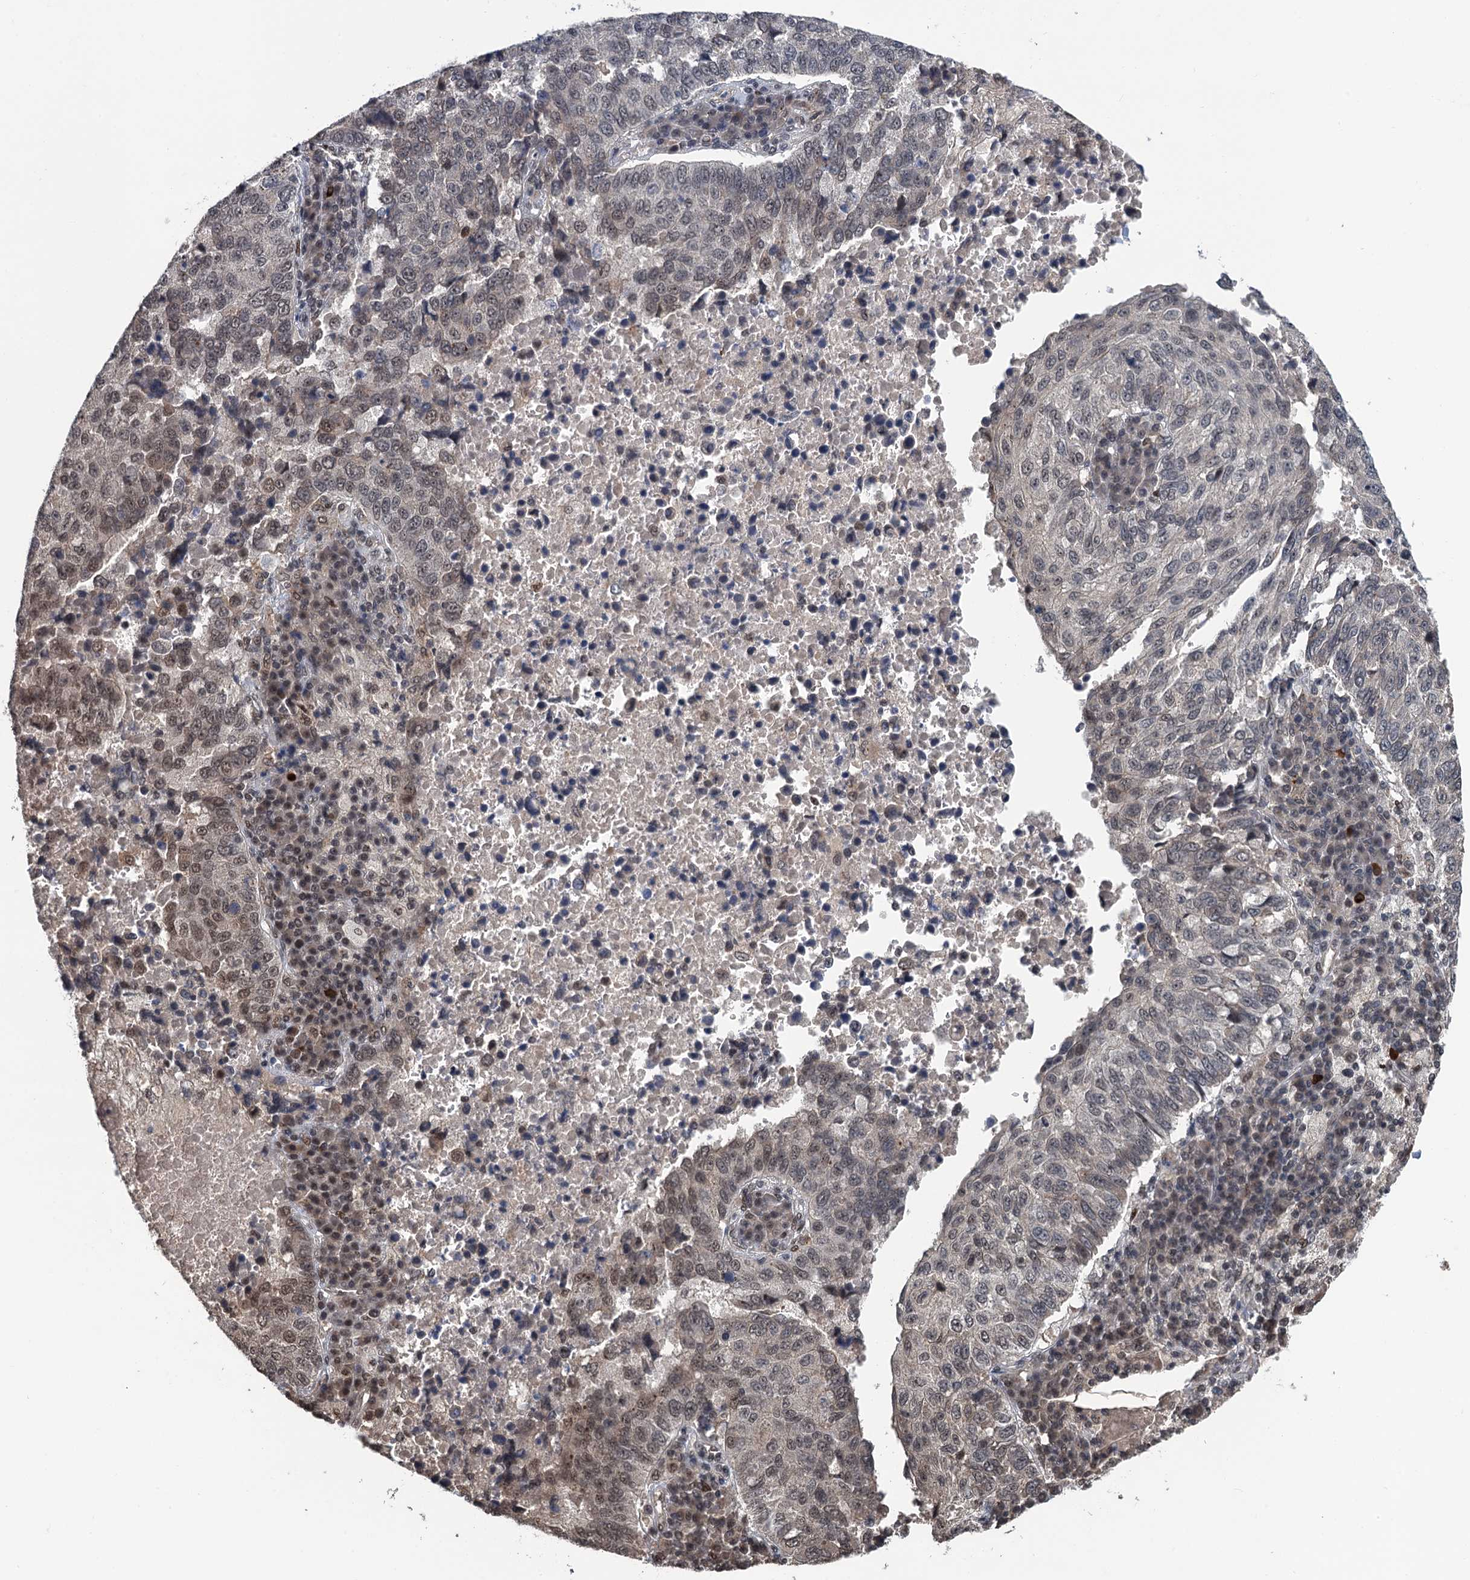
{"staining": {"intensity": "moderate", "quantity": "<25%", "location": "nuclear"}, "tissue": "lung cancer", "cell_type": "Tumor cells", "image_type": "cancer", "snomed": [{"axis": "morphology", "description": "Squamous cell carcinoma, NOS"}, {"axis": "topography", "description": "Lung"}], "caption": "DAB immunohistochemical staining of human lung squamous cell carcinoma displays moderate nuclear protein staining in about <25% of tumor cells.", "gene": "RASSF4", "patient": {"sex": "male", "age": 73}}